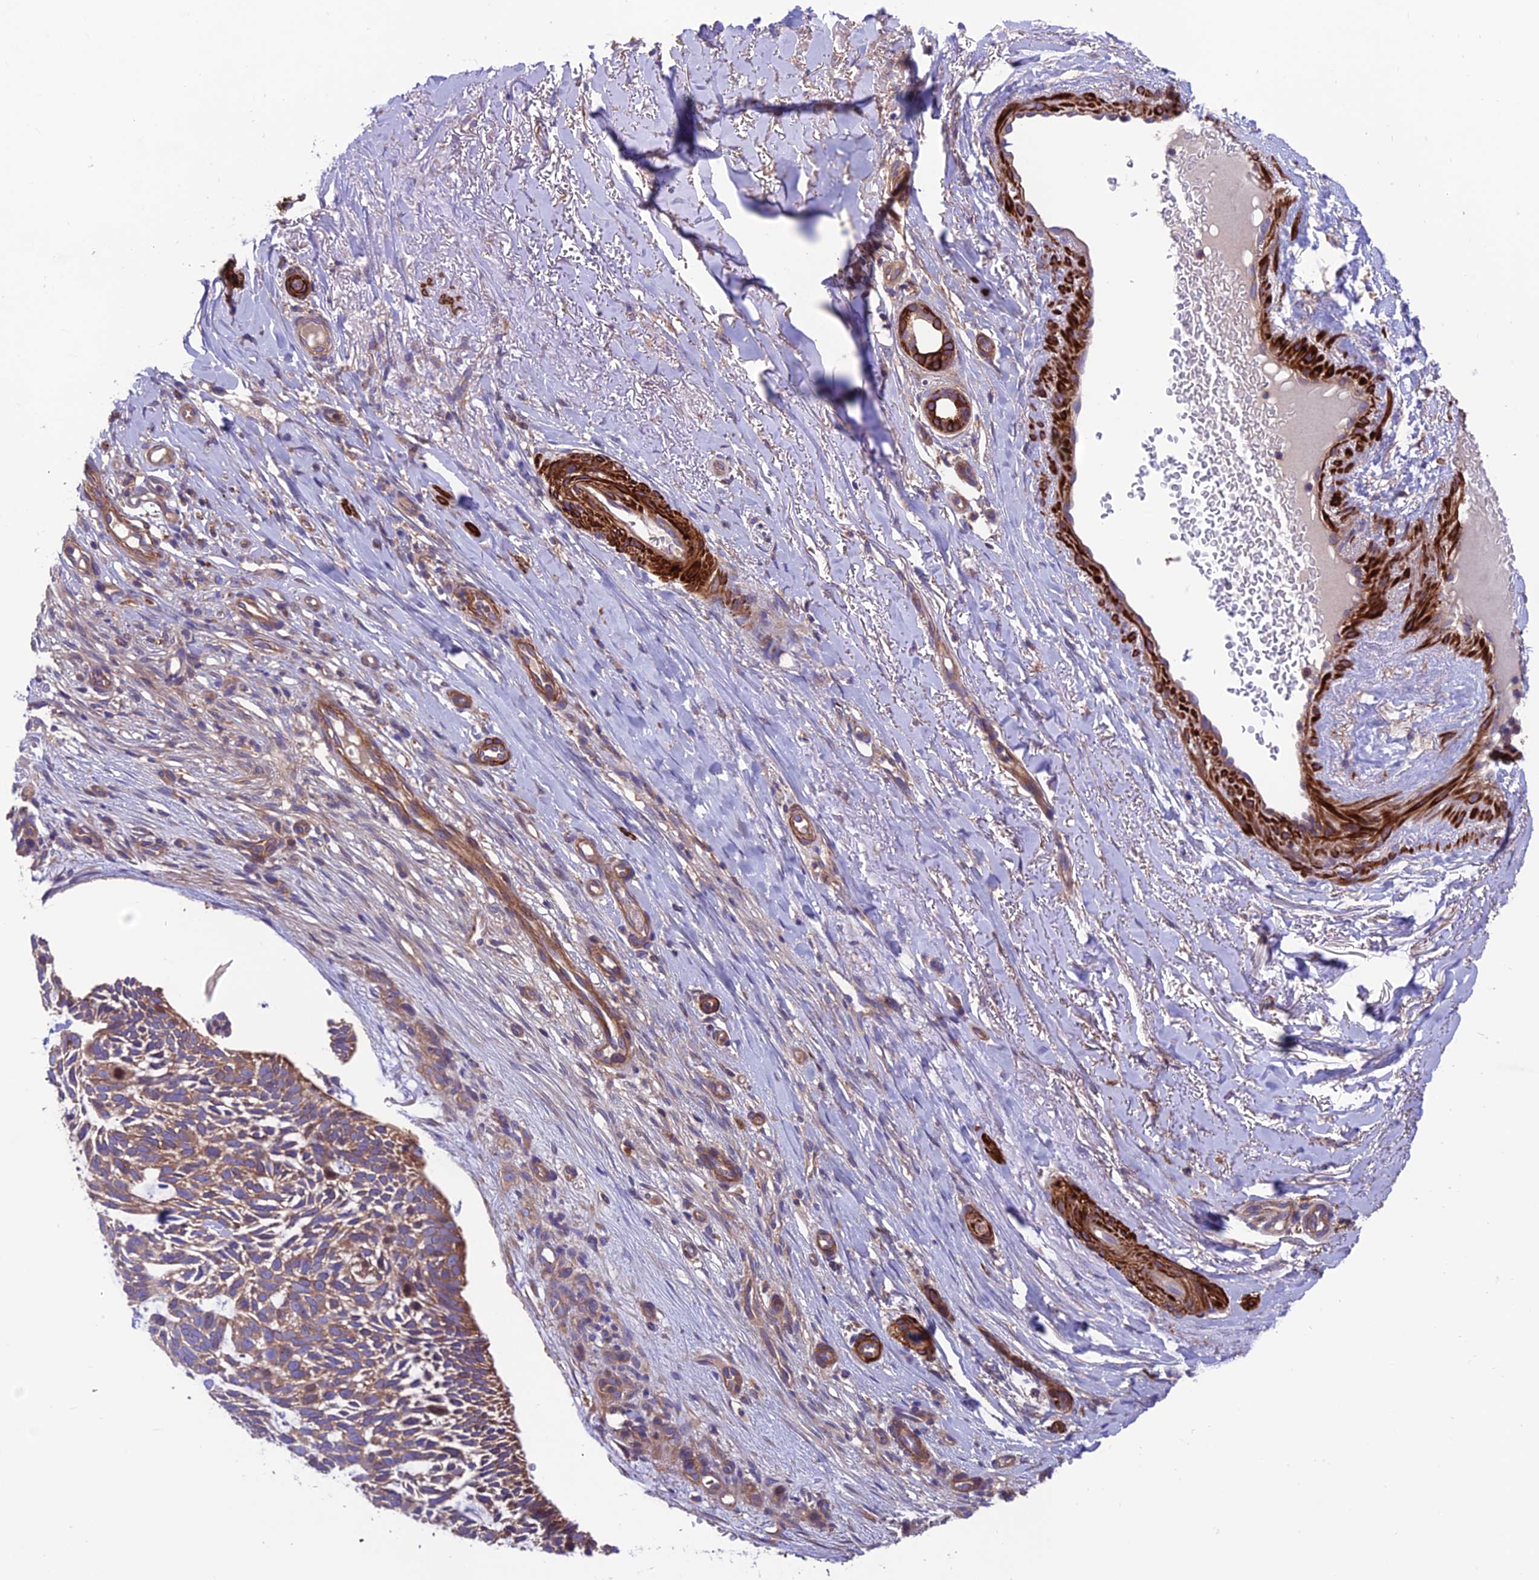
{"staining": {"intensity": "moderate", "quantity": ">75%", "location": "cytoplasmic/membranous"}, "tissue": "skin cancer", "cell_type": "Tumor cells", "image_type": "cancer", "snomed": [{"axis": "morphology", "description": "Basal cell carcinoma"}, {"axis": "topography", "description": "Skin"}], "caption": "Immunohistochemistry micrograph of neoplastic tissue: human skin cancer stained using immunohistochemistry (IHC) shows medium levels of moderate protein expression localized specifically in the cytoplasmic/membranous of tumor cells, appearing as a cytoplasmic/membranous brown color.", "gene": "VPS16", "patient": {"sex": "male", "age": 88}}